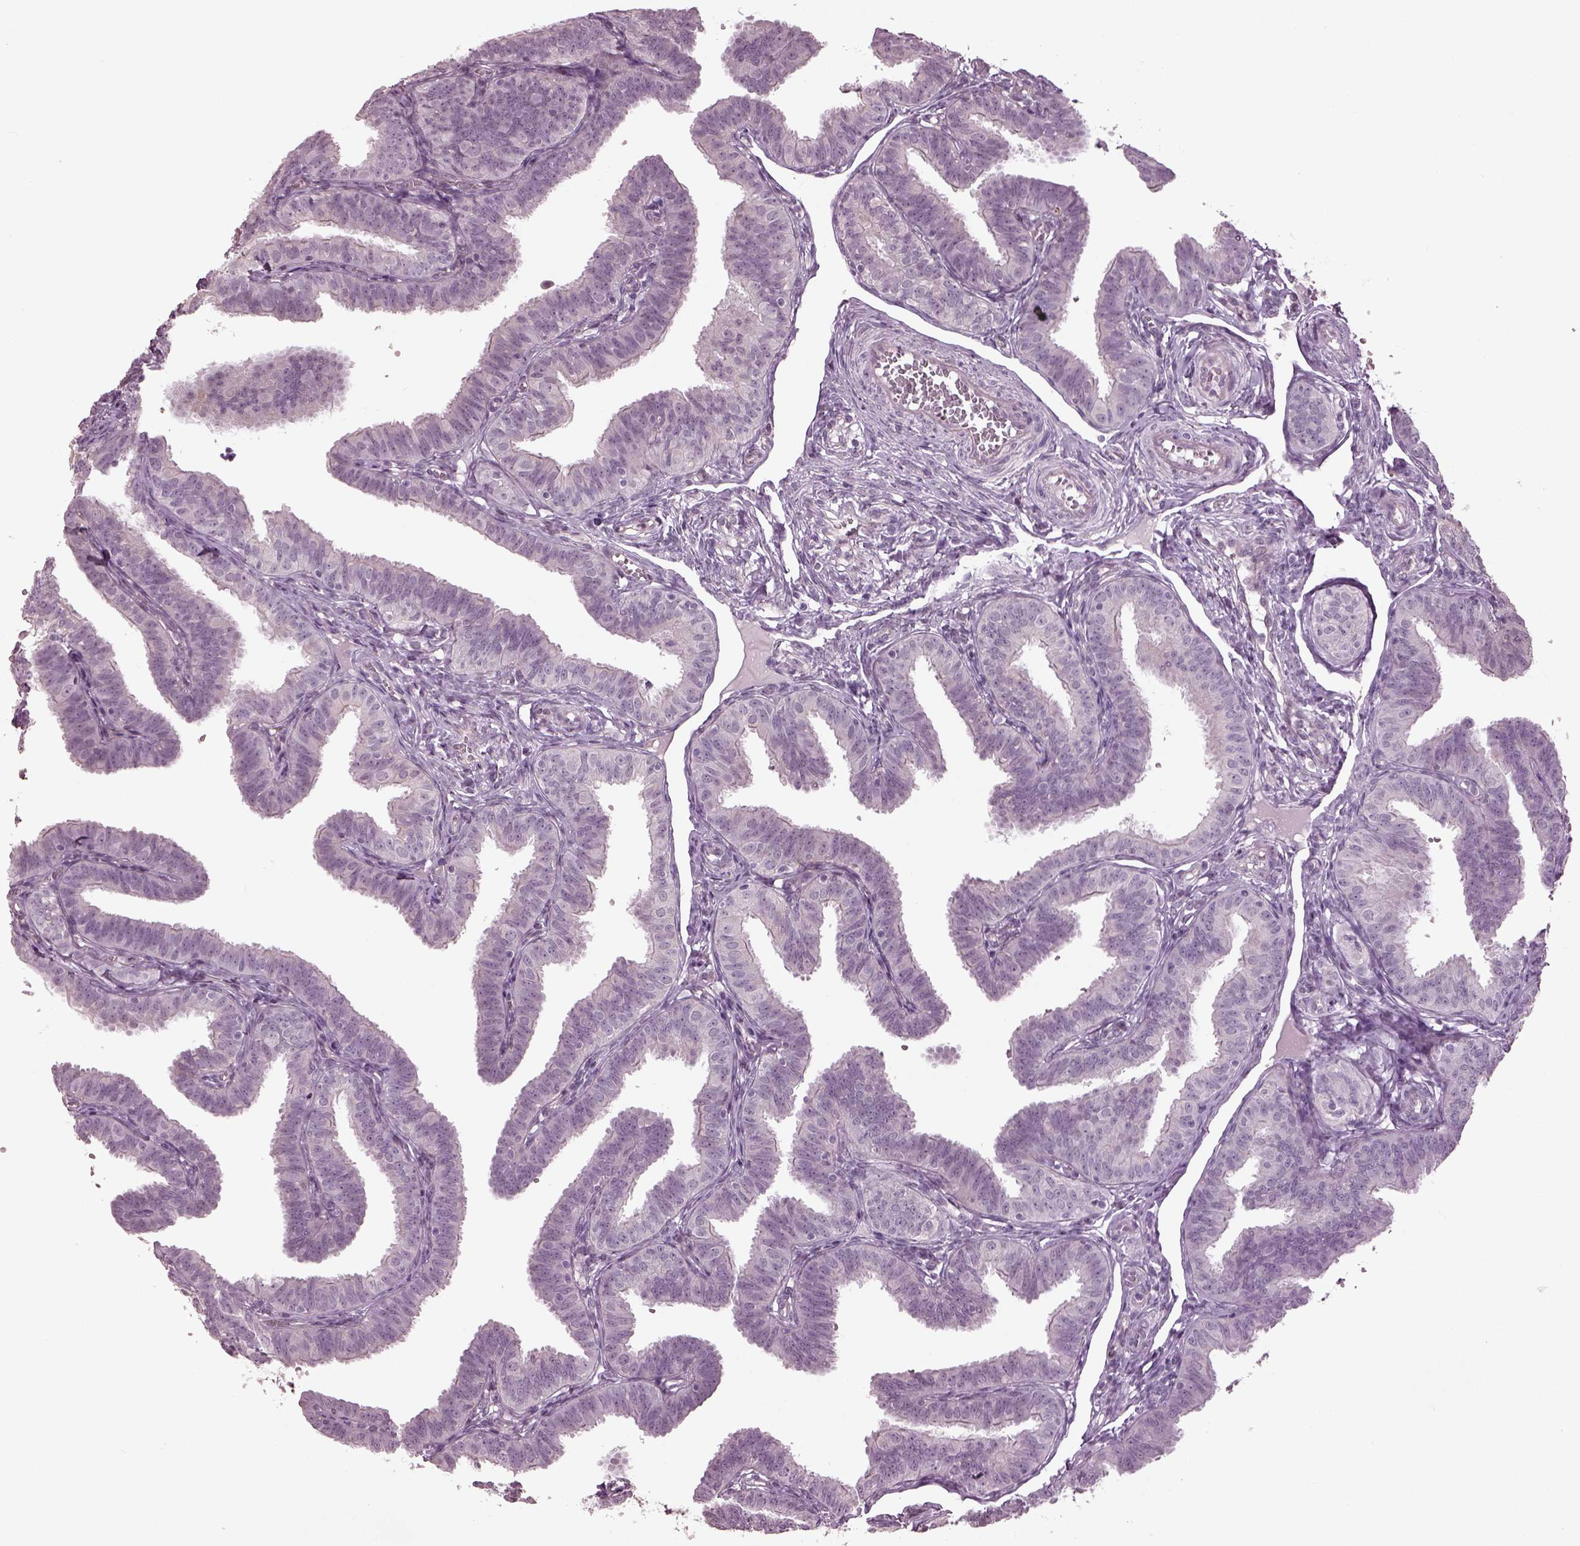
{"staining": {"intensity": "negative", "quantity": "none", "location": "none"}, "tissue": "fallopian tube", "cell_type": "Glandular cells", "image_type": "normal", "snomed": [{"axis": "morphology", "description": "Normal tissue, NOS"}, {"axis": "topography", "description": "Fallopian tube"}], "caption": "Fallopian tube was stained to show a protein in brown. There is no significant expression in glandular cells. Nuclei are stained in blue.", "gene": "GAL", "patient": {"sex": "female", "age": 25}}